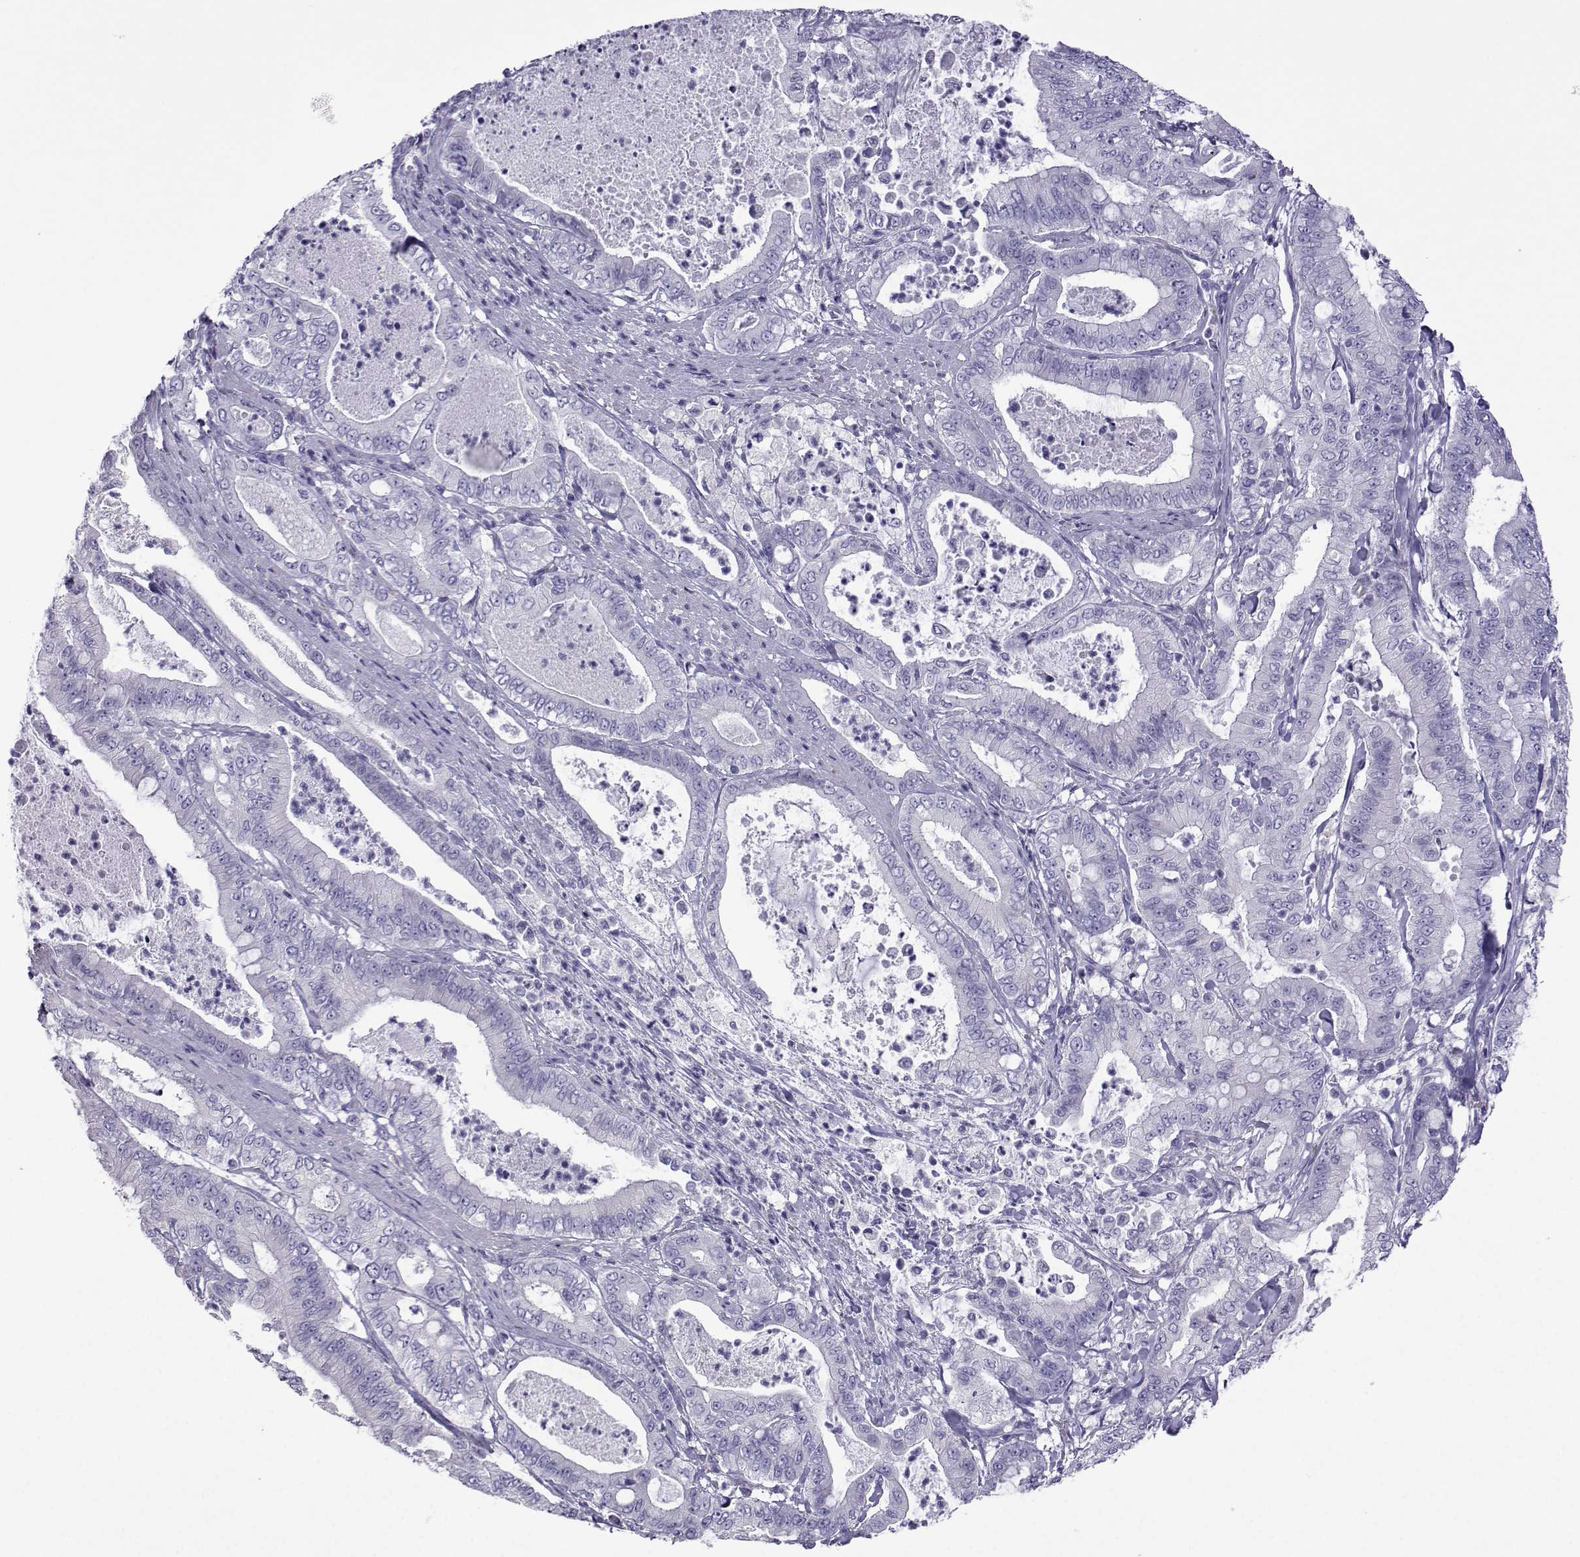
{"staining": {"intensity": "negative", "quantity": "none", "location": "none"}, "tissue": "pancreatic cancer", "cell_type": "Tumor cells", "image_type": "cancer", "snomed": [{"axis": "morphology", "description": "Adenocarcinoma, NOS"}, {"axis": "topography", "description": "Pancreas"}], "caption": "The IHC image has no significant staining in tumor cells of pancreatic adenocarcinoma tissue.", "gene": "CFAP70", "patient": {"sex": "male", "age": 71}}